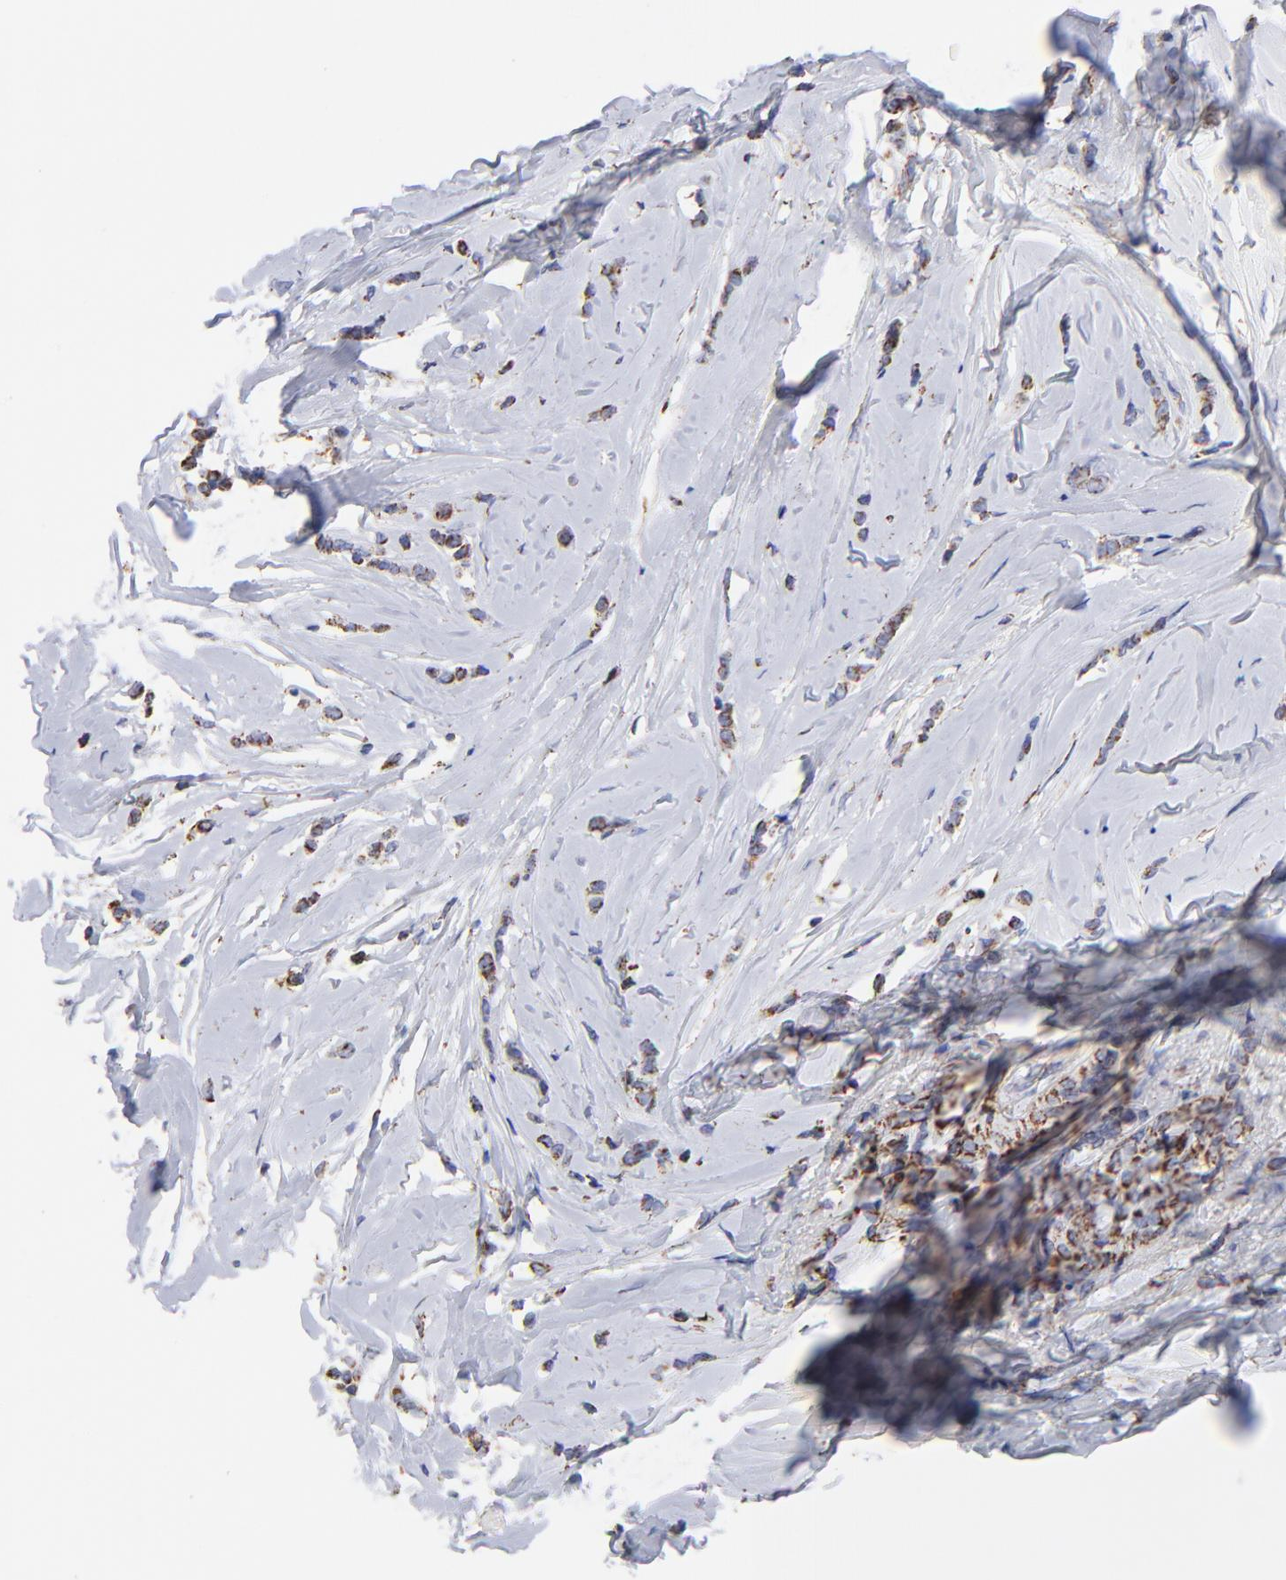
{"staining": {"intensity": "strong", "quantity": ">75%", "location": "cytoplasmic/membranous"}, "tissue": "breast cancer", "cell_type": "Tumor cells", "image_type": "cancer", "snomed": [{"axis": "morphology", "description": "Lobular carcinoma"}, {"axis": "topography", "description": "Breast"}], "caption": "Immunohistochemical staining of breast cancer shows high levels of strong cytoplasmic/membranous positivity in about >75% of tumor cells. The staining is performed using DAB brown chromogen to label protein expression. The nuclei are counter-stained blue using hematoxylin.", "gene": "PHB1", "patient": {"sex": "female", "age": 64}}